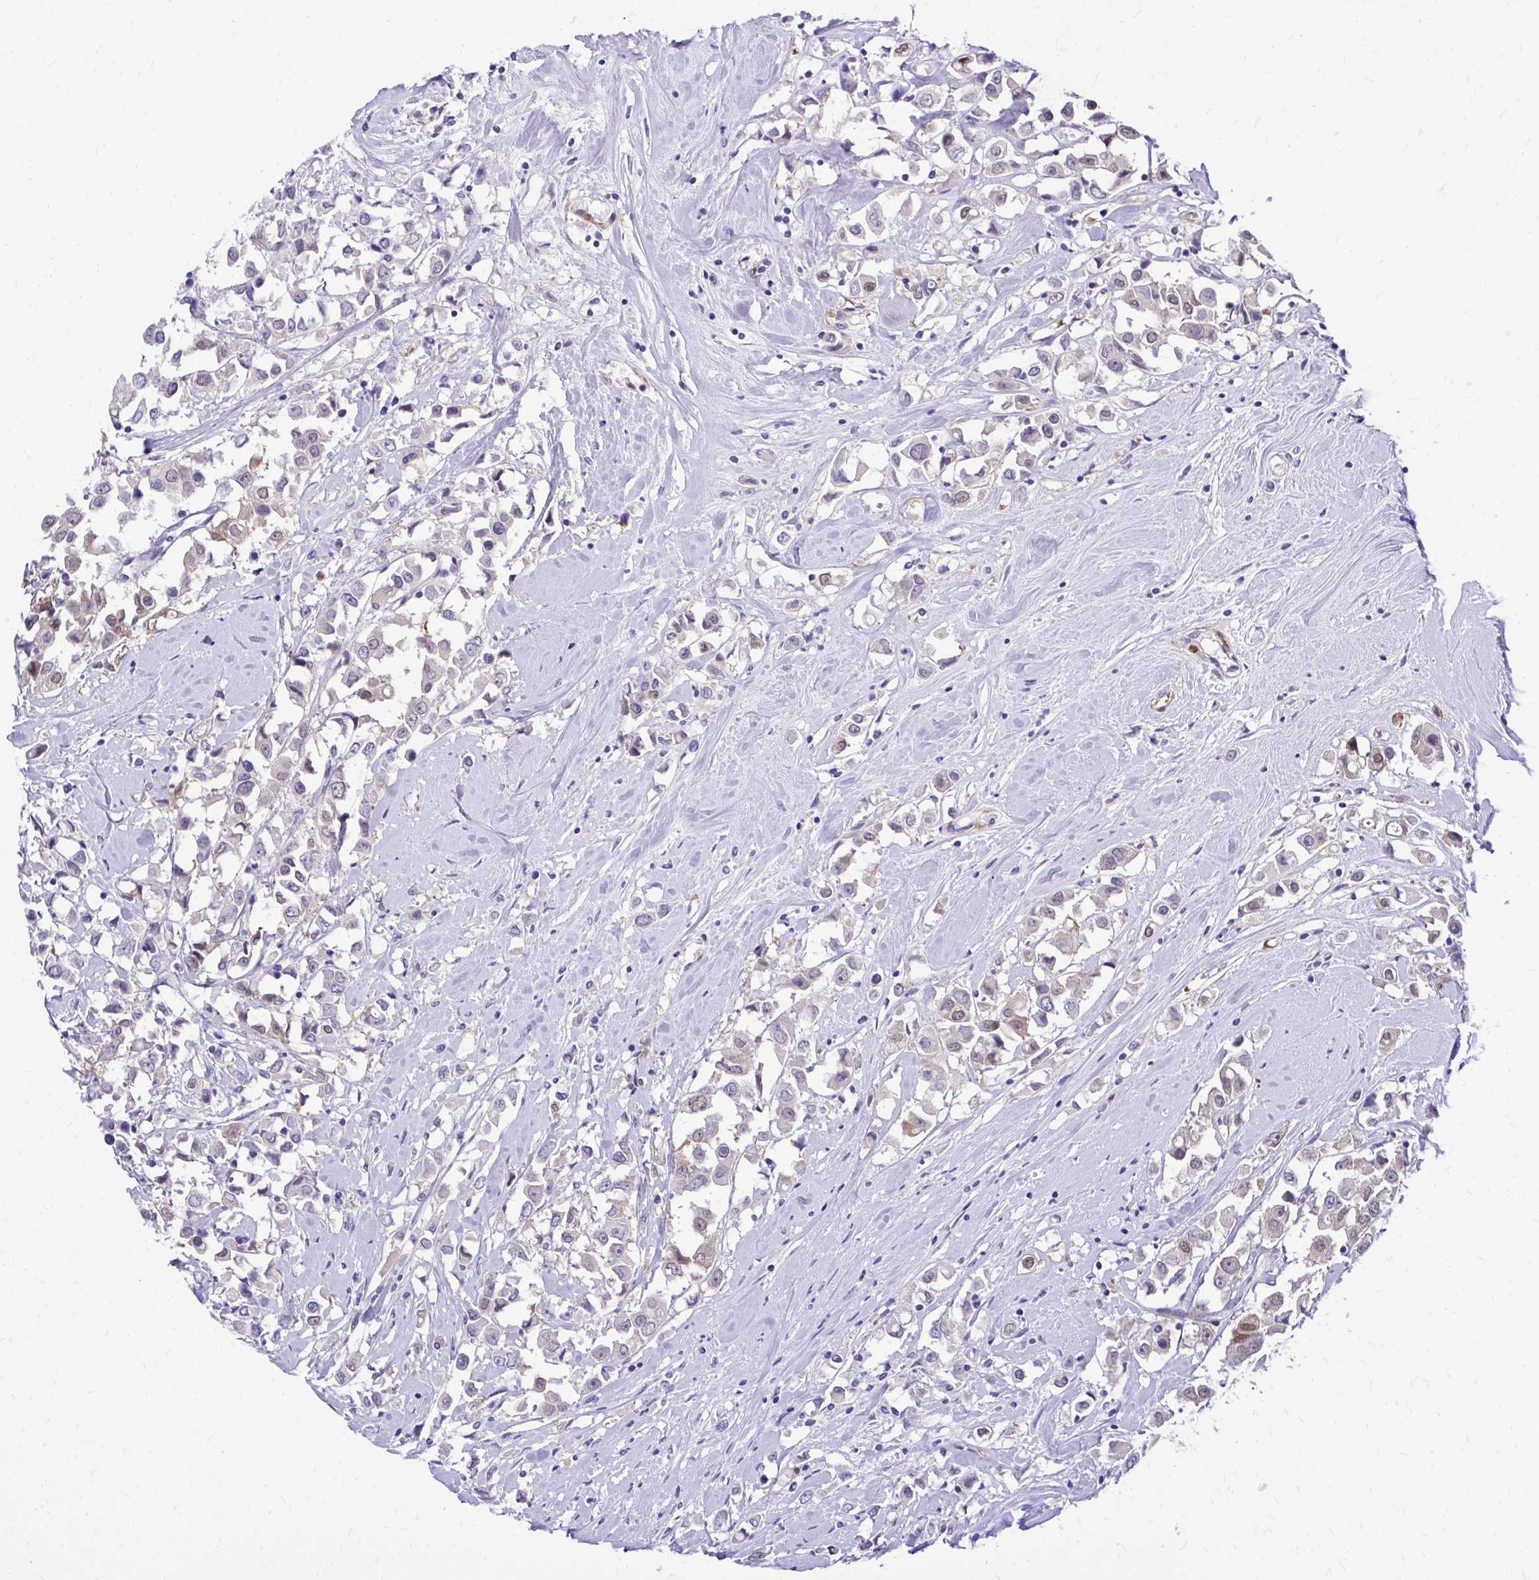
{"staining": {"intensity": "weak", "quantity": "<25%", "location": "nuclear"}, "tissue": "breast cancer", "cell_type": "Tumor cells", "image_type": "cancer", "snomed": [{"axis": "morphology", "description": "Duct carcinoma"}, {"axis": "topography", "description": "Breast"}], "caption": "High magnification brightfield microscopy of breast invasive ductal carcinoma stained with DAB (3,3'-diaminobenzidine) (brown) and counterstained with hematoxylin (blue): tumor cells show no significant staining.", "gene": "EPB41L1", "patient": {"sex": "female", "age": 61}}